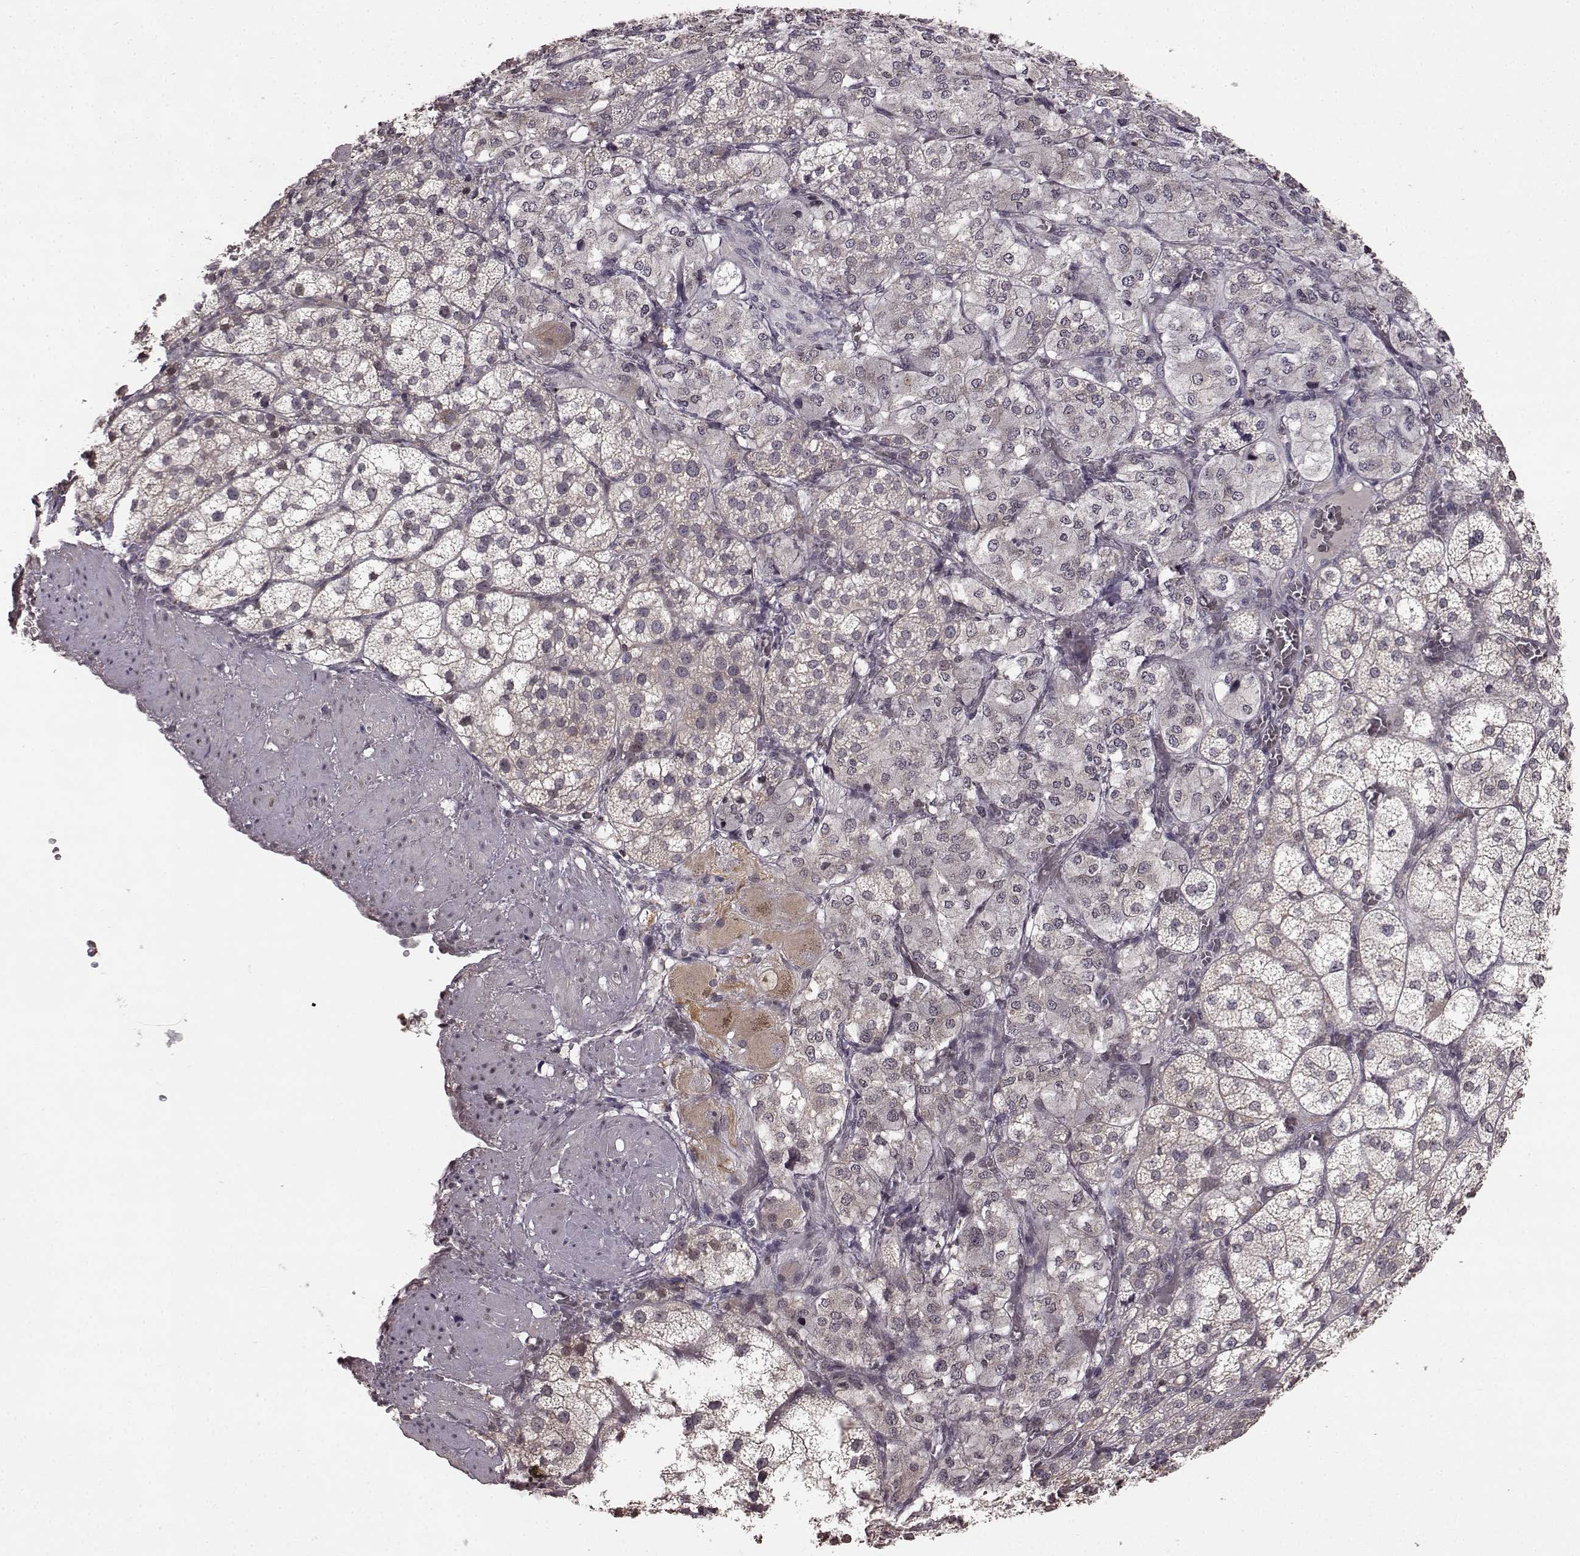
{"staining": {"intensity": "weak", "quantity": "25%-75%", "location": "cytoplasmic/membranous"}, "tissue": "adrenal gland", "cell_type": "Glandular cells", "image_type": "normal", "snomed": [{"axis": "morphology", "description": "Normal tissue, NOS"}, {"axis": "topography", "description": "Adrenal gland"}], "caption": "DAB immunohistochemical staining of unremarkable human adrenal gland exhibits weak cytoplasmic/membranous protein positivity in approximately 25%-75% of glandular cells.", "gene": "NTRK2", "patient": {"sex": "female", "age": 60}}